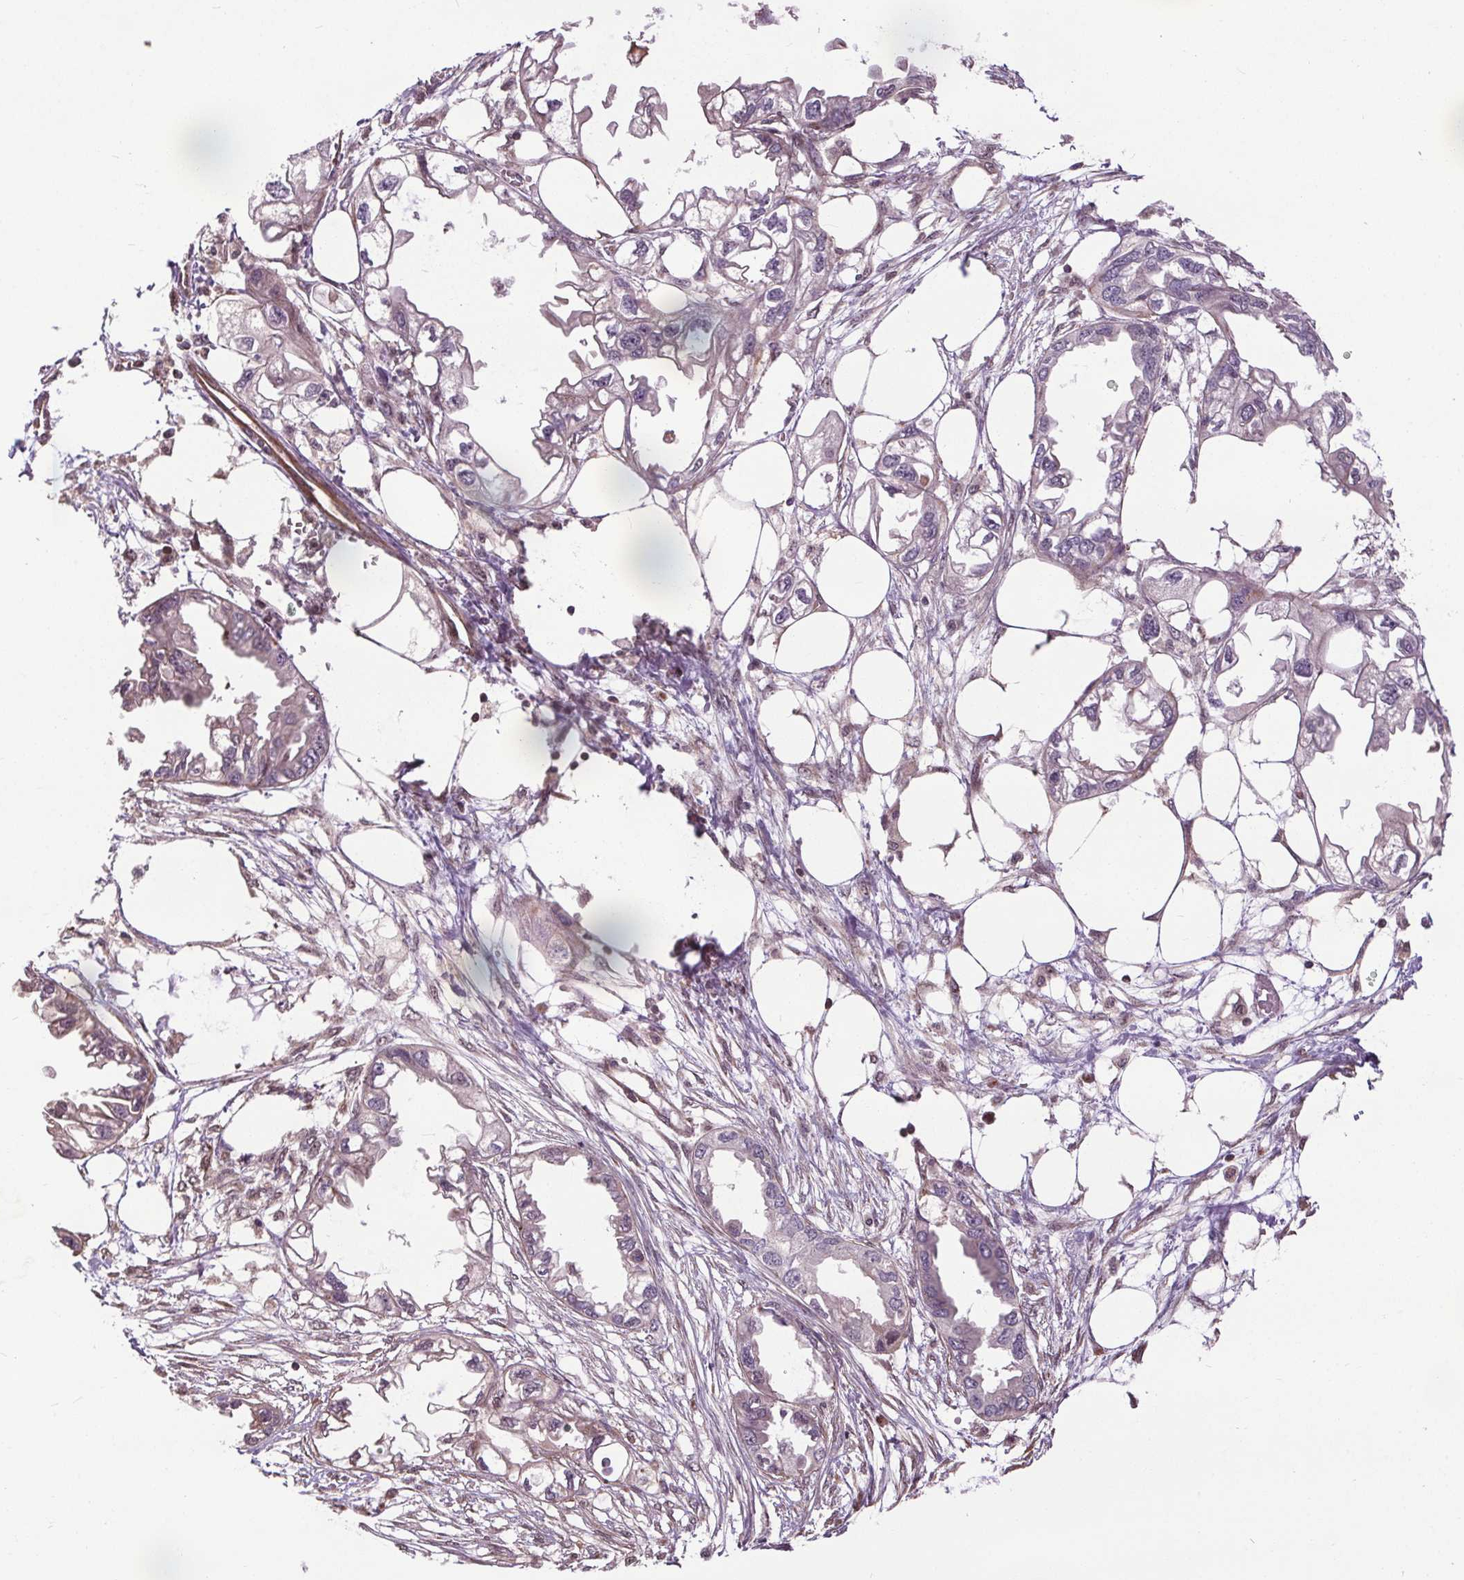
{"staining": {"intensity": "negative", "quantity": "none", "location": "none"}, "tissue": "endometrial cancer", "cell_type": "Tumor cells", "image_type": "cancer", "snomed": [{"axis": "morphology", "description": "Adenocarcinoma, NOS"}, {"axis": "morphology", "description": "Adenocarcinoma, metastatic, NOS"}, {"axis": "topography", "description": "Adipose tissue"}, {"axis": "topography", "description": "Endometrium"}], "caption": "Immunohistochemical staining of endometrial metastatic adenocarcinoma shows no significant expression in tumor cells.", "gene": "ZNF548", "patient": {"sex": "female", "age": 67}}